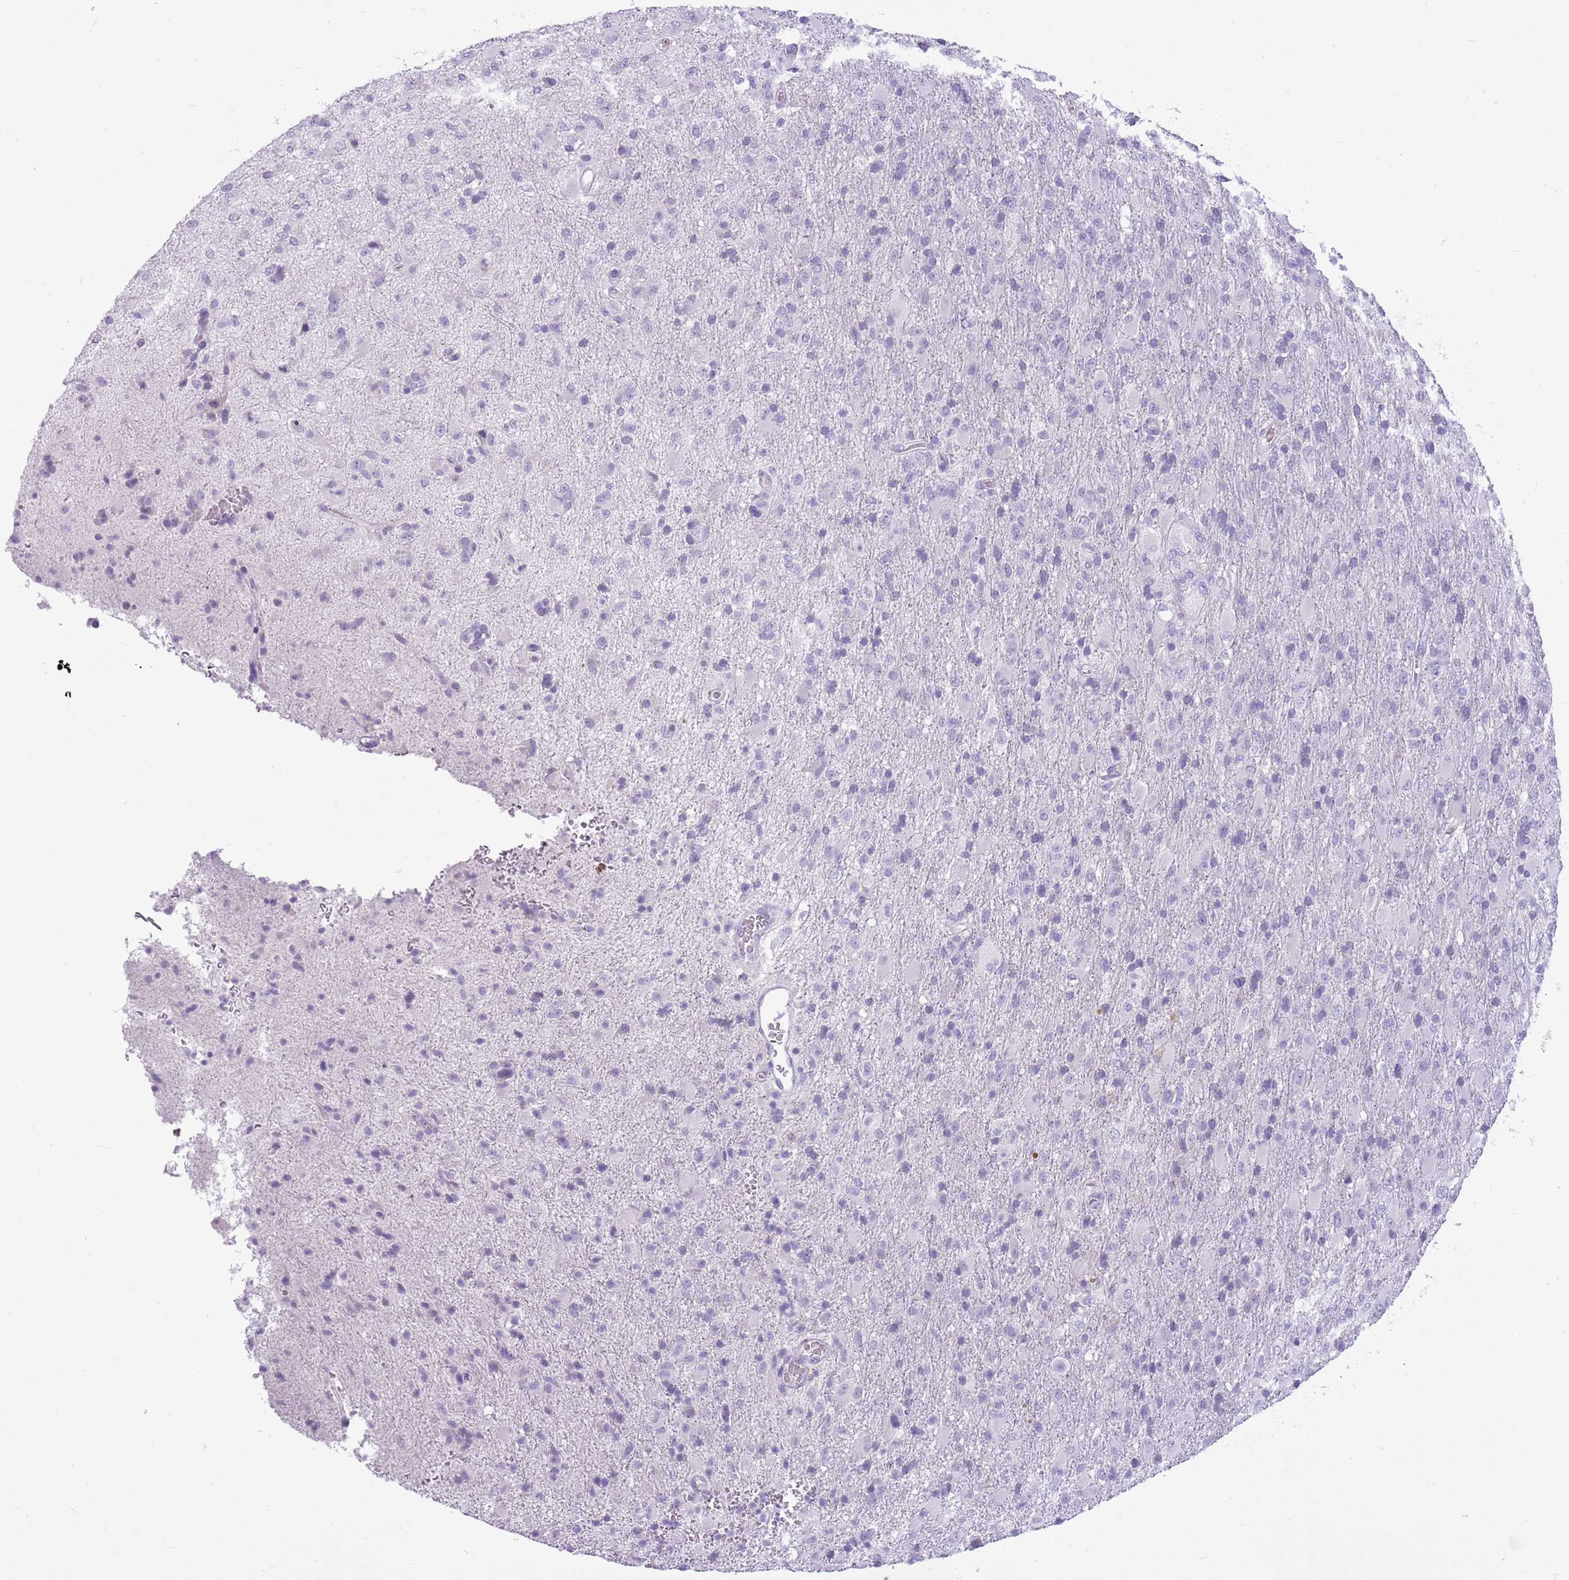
{"staining": {"intensity": "negative", "quantity": "none", "location": "none"}, "tissue": "glioma", "cell_type": "Tumor cells", "image_type": "cancer", "snomed": [{"axis": "morphology", "description": "Glioma, malignant, Low grade"}, {"axis": "topography", "description": "Brain"}], "caption": "Immunohistochemical staining of human low-grade glioma (malignant) exhibits no significant expression in tumor cells.", "gene": "ZNF425", "patient": {"sex": "male", "age": 65}}